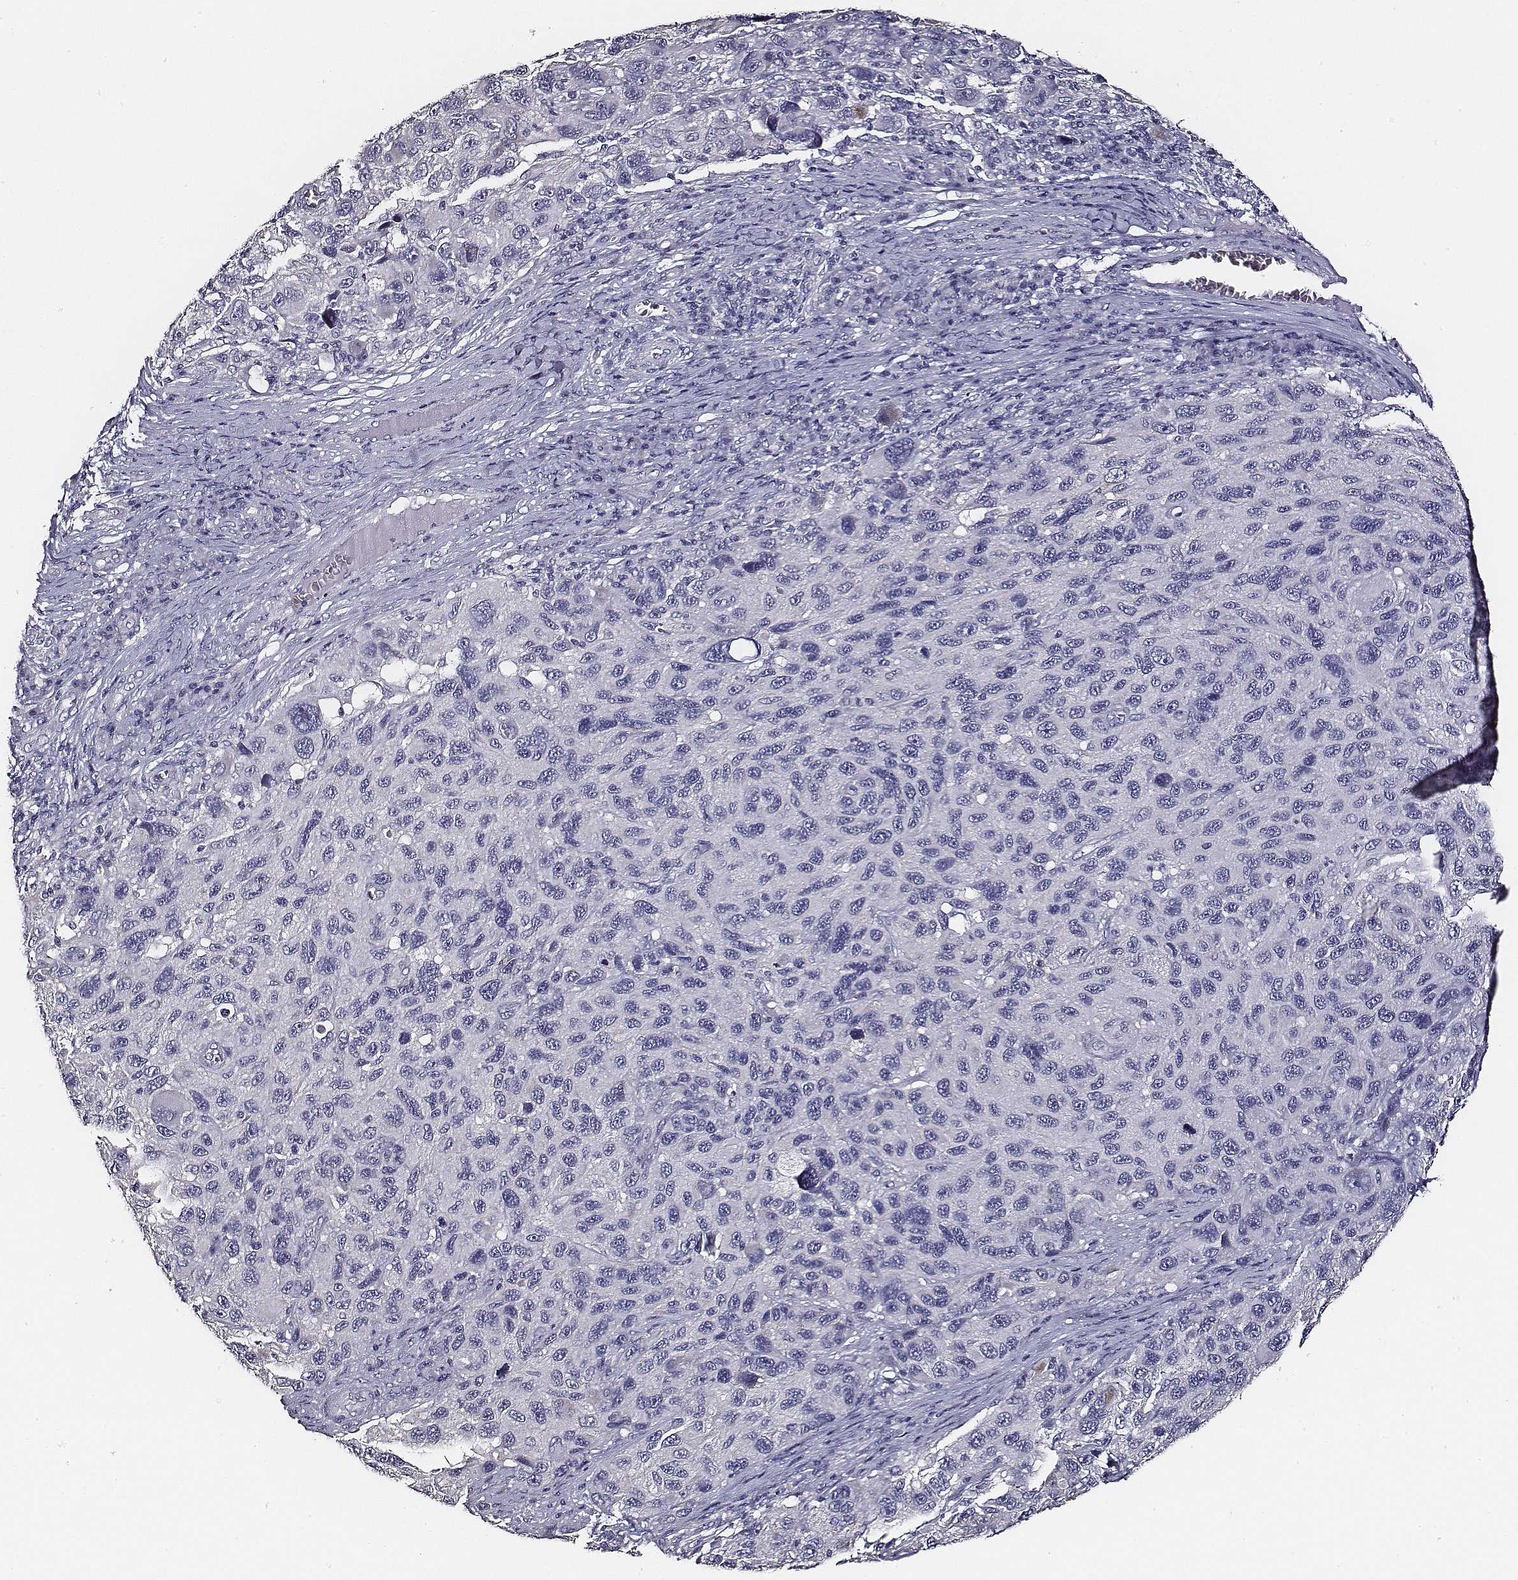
{"staining": {"intensity": "negative", "quantity": "none", "location": "none"}, "tissue": "melanoma", "cell_type": "Tumor cells", "image_type": "cancer", "snomed": [{"axis": "morphology", "description": "Malignant melanoma, NOS"}, {"axis": "topography", "description": "Skin"}], "caption": "High magnification brightfield microscopy of melanoma stained with DAB (3,3'-diaminobenzidine) (brown) and counterstained with hematoxylin (blue): tumor cells show no significant expression.", "gene": "AADAT", "patient": {"sex": "male", "age": 53}}